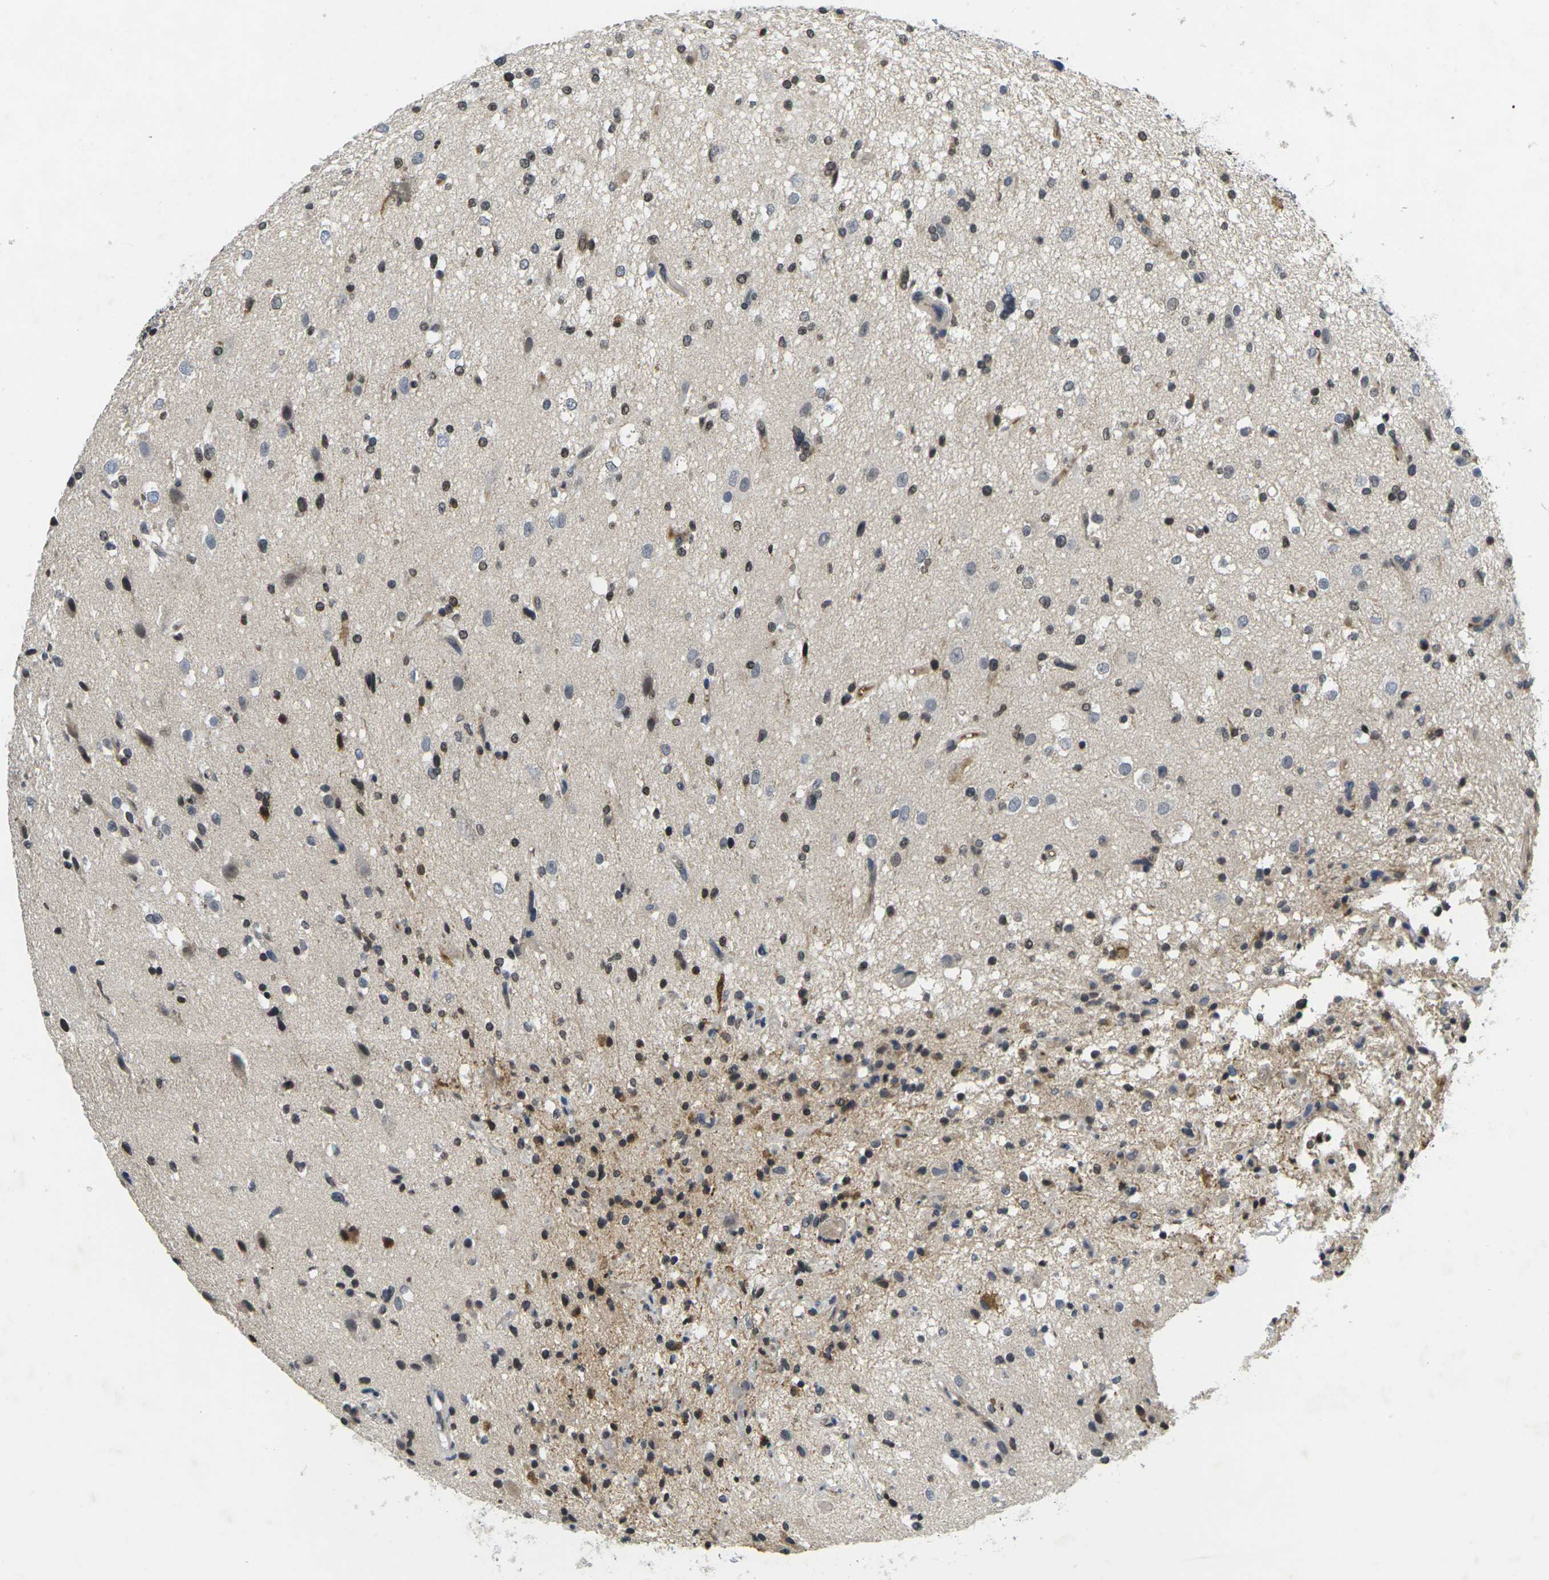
{"staining": {"intensity": "negative", "quantity": "none", "location": "none"}, "tissue": "glioma", "cell_type": "Tumor cells", "image_type": "cancer", "snomed": [{"axis": "morphology", "description": "Glioma, malignant, High grade"}, {"axis": "topography", "description": "Brain"}], "caption": "There is no significant expression in tumor cells of glioma.", "gene": "C1QC", "patient": {"sex": "male", "age": 33}}